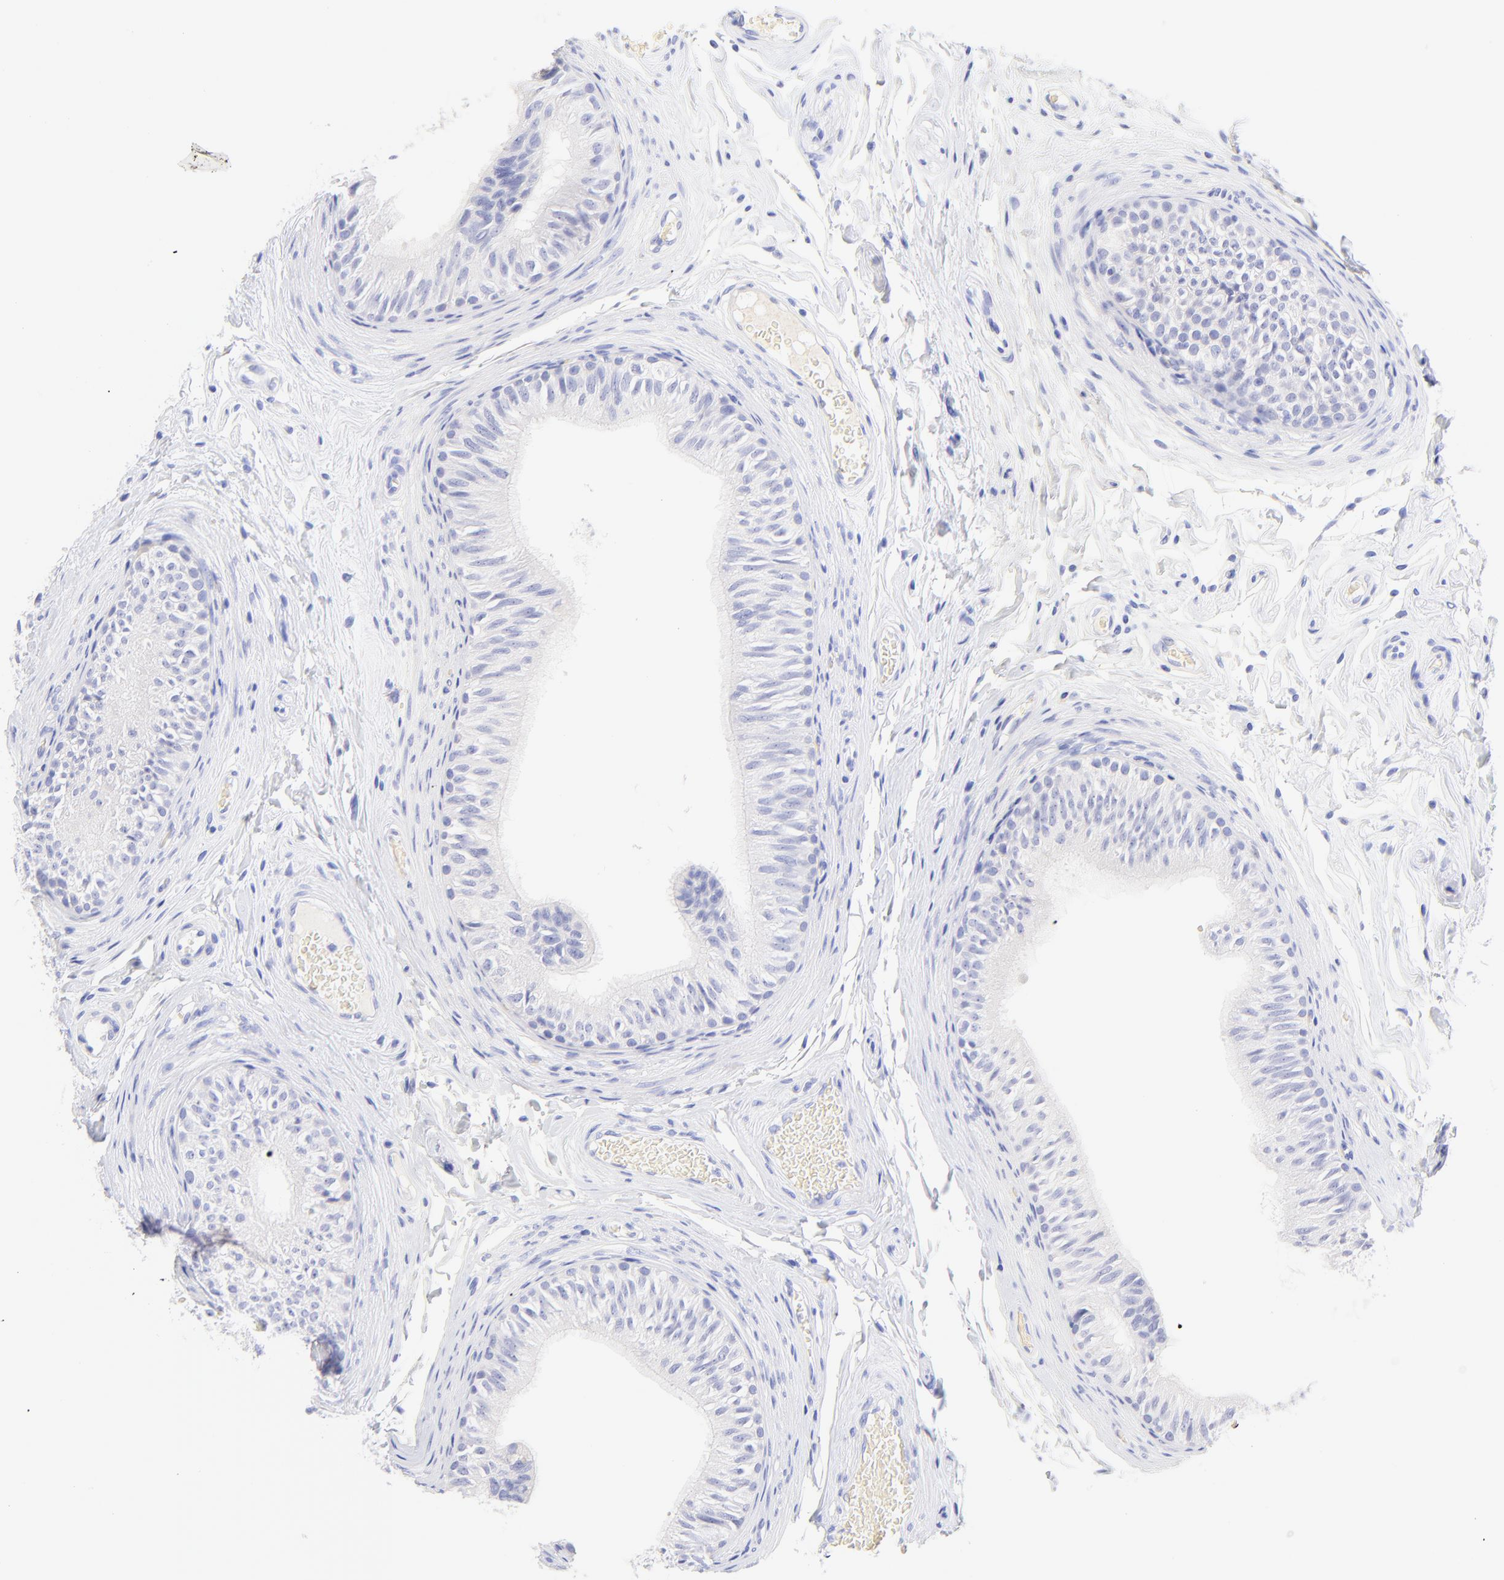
{"staining": {"intensity": "negative", "quantity": "none", "location": "none"}, "tissue": "epididymis", "cell_type": "Glandular cells", "image_type": "normal", "snomed": [{"axis": "morphology", "description": "Normal tissue, NOS"}, {"axis": "topography", "description": "Testis"}, {"axis": "topography", "description": "Epididymis"}], "caption": "IHC of unremarkable human epididymis demonstrates no positivity in glandular cells.", "gene": "FRMPD3", "patient": {"sex": "male", "age": 36}}